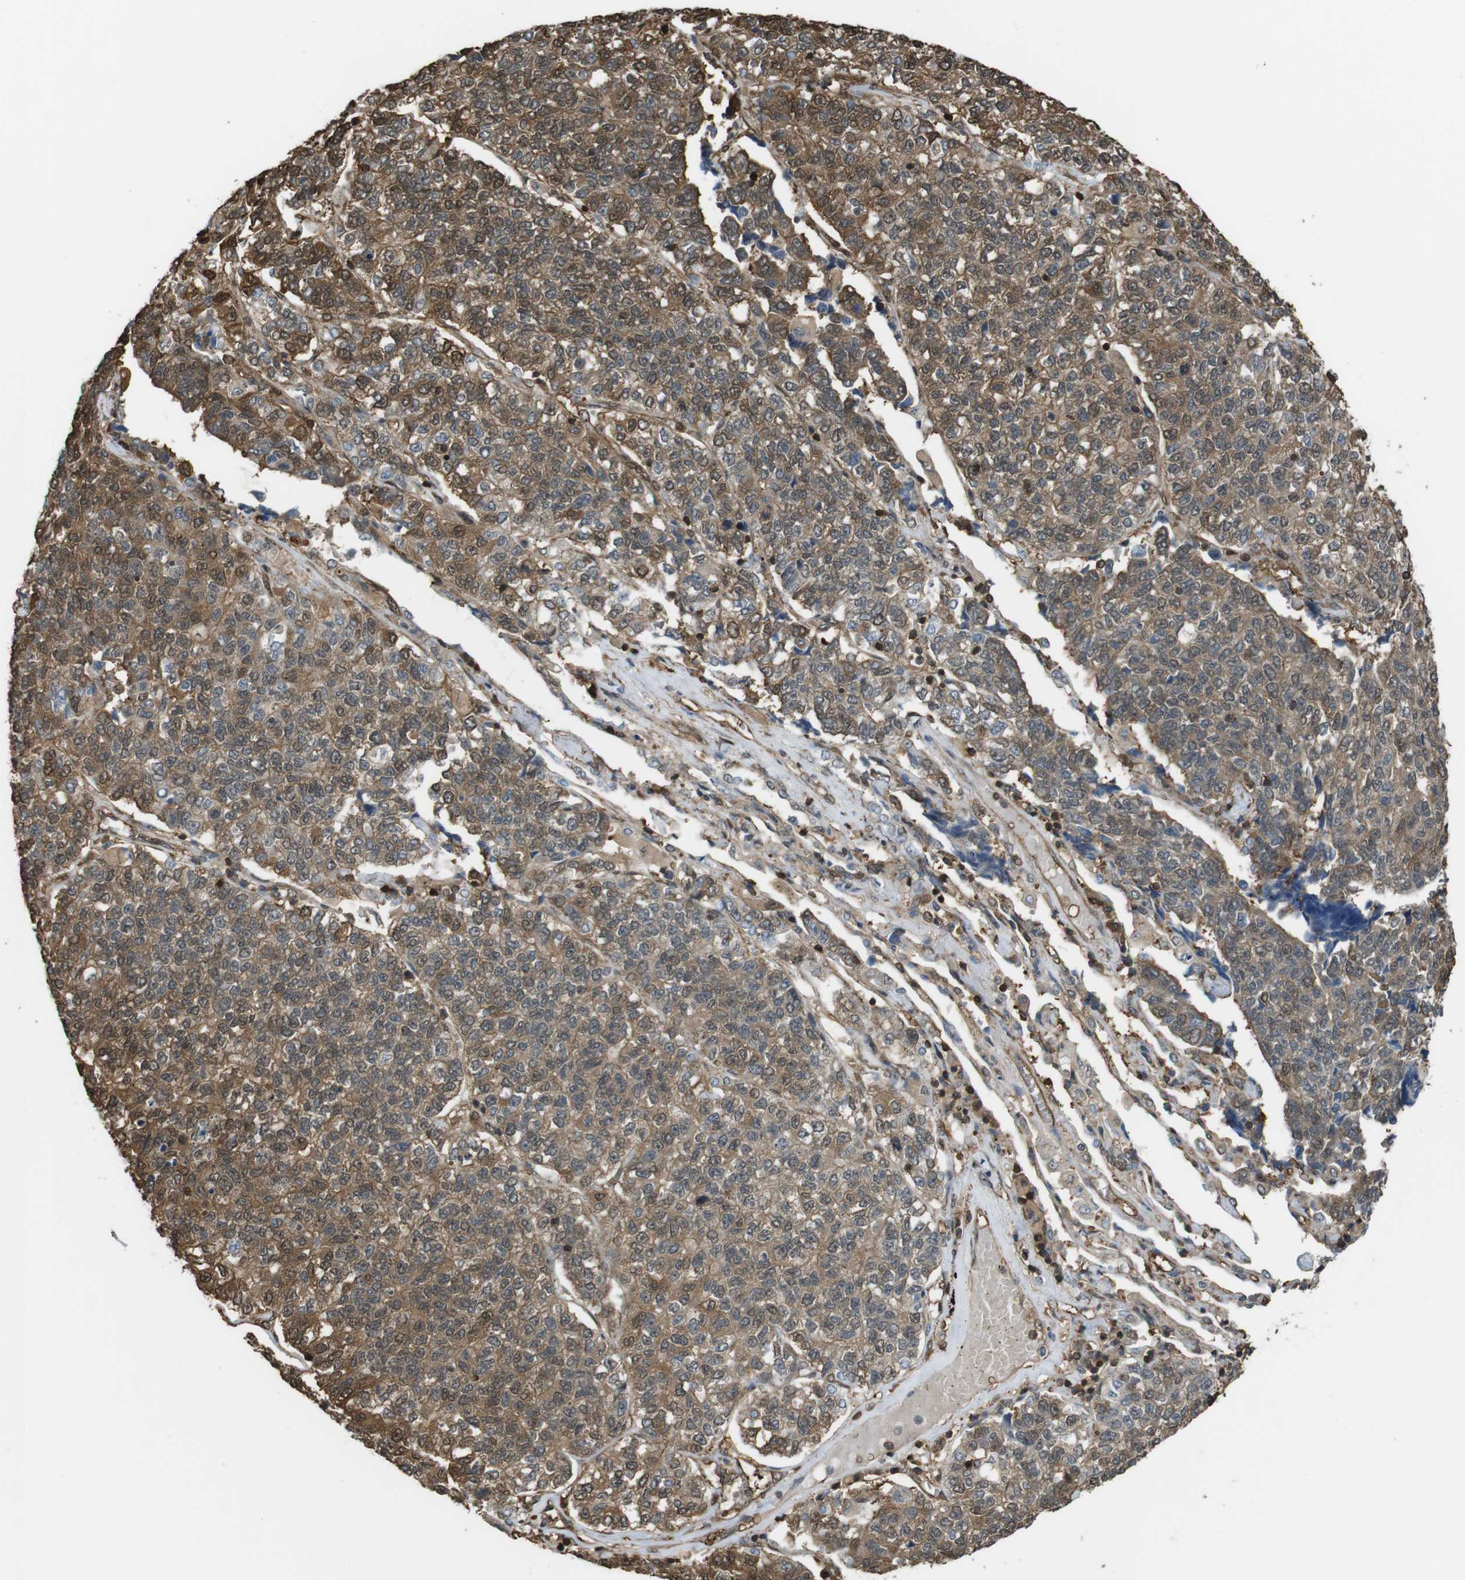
{"staining": {"intensity": "moderate", "quantity": ">75%", "location": "cytoplasmic/membranous,nuclear"}, "tissue": "lung cancer", "cell_type": "Tumor cells", "image_type": "cancer", "snomed": [{"axis": "morphology", "description": "Adenocarcinoma, NOS"}, {"axis": "topography", "description": "Lung"}], "caption": "Tumor cells demonstrate medium levels of moderate cytoplasmic/membranous and nuclear staining in approximately >75% of cells in human adenocarcinoma (lung).", "gene": "ARHGDIA", "patient": {"sex": "male", "age": 49}}